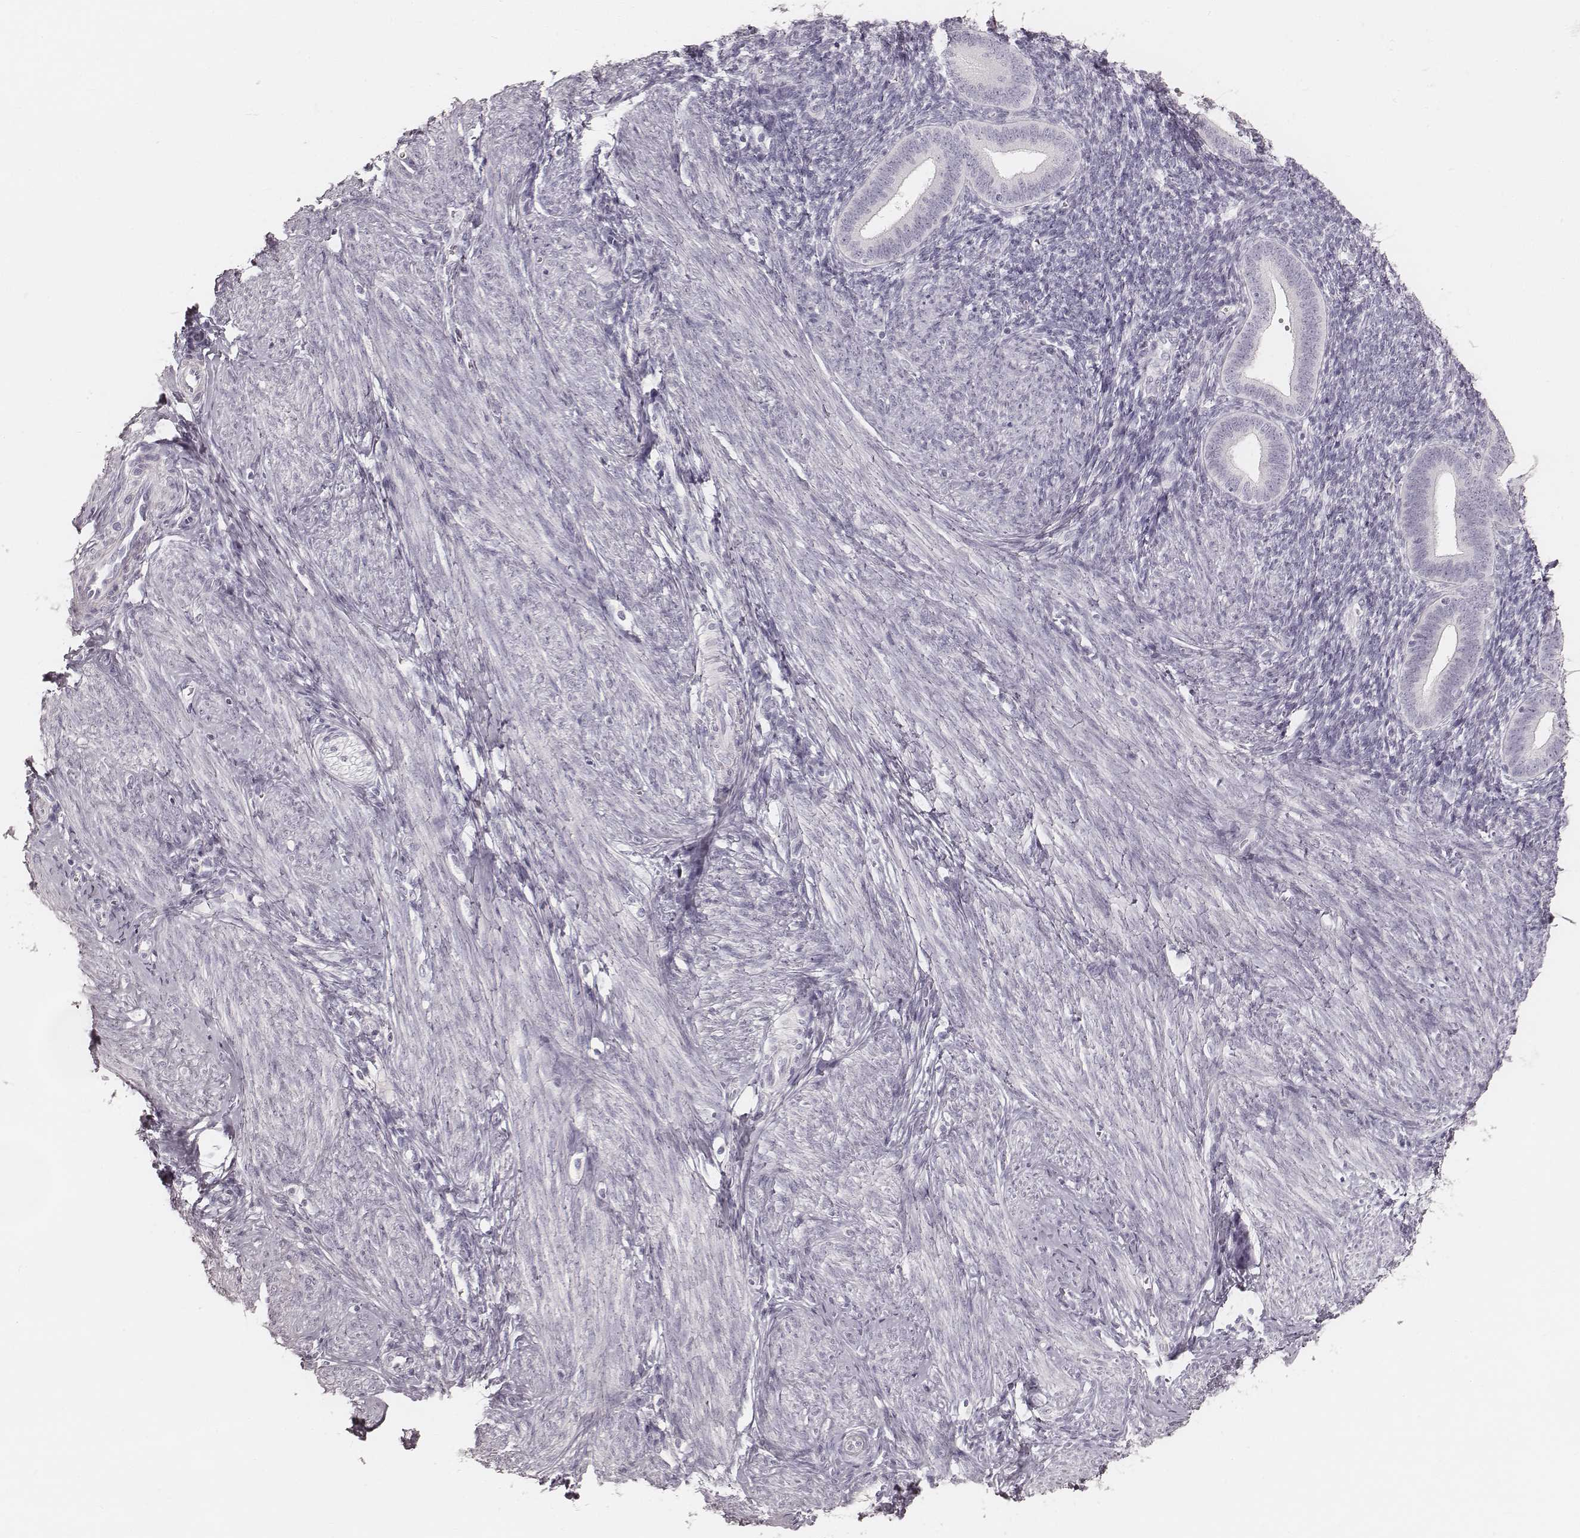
{"staining": {"intensity": "negative", "quantity": "none", "location": "none"}, "tissue": "endometrium", "cell_type": "Cells in endometrial stroma", "image_type": "normal", "snomed": [{"axis": "morphology", "description": "Normal tissue, NOS"}, {"axis": "topography", "description": "Endometrium"}], "caption": "Immunohistochemistry (IHC) photomicrograph of unremarkable human endometrium stained for a protein (brown), which demonstrates no positivity in cells in endometrial stroma. The staining was performed using DAB to visualize the protein expression in brown, while the nuclei were stained in blue with hematoxylin (Magnification: 20x).", "gene": "KRT26", "patient": {"sex": "female", "age": 40}}